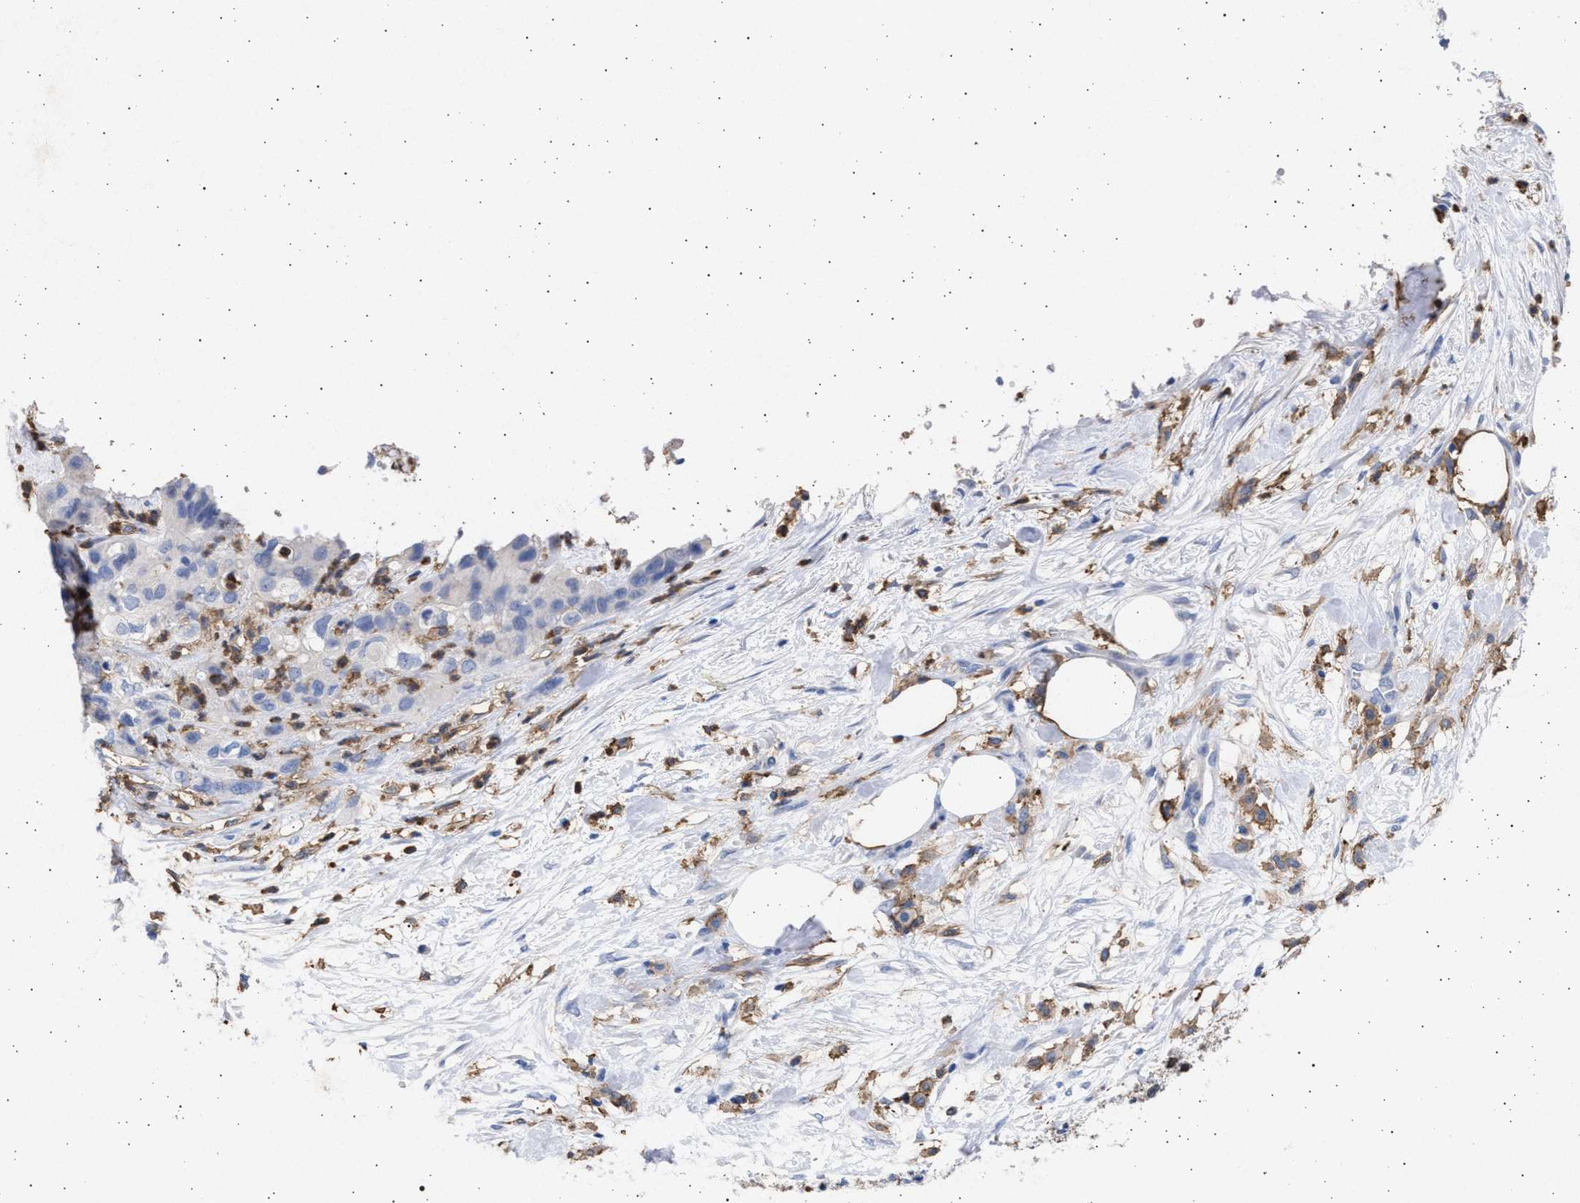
{"staining": {"intensity": "negative", "quantity": "none", "location": "none"}, "tissue": "pancreatic cancer", "cell_type": "Tumor cells", "image_type": "cancer", "snomed": [{"axis": "morphology", "description": "Adenocarcinoma, NOS"}, {"axis": "topography", "description": "Pancreas"}], "caption": "This is a histopathology image of IHC staining of pancreatic cancer (adenocarcinoma), which shows no staining in tumor cells.", "gene": "FCER1A", "patient": {"sex": "female", "age": 71}}